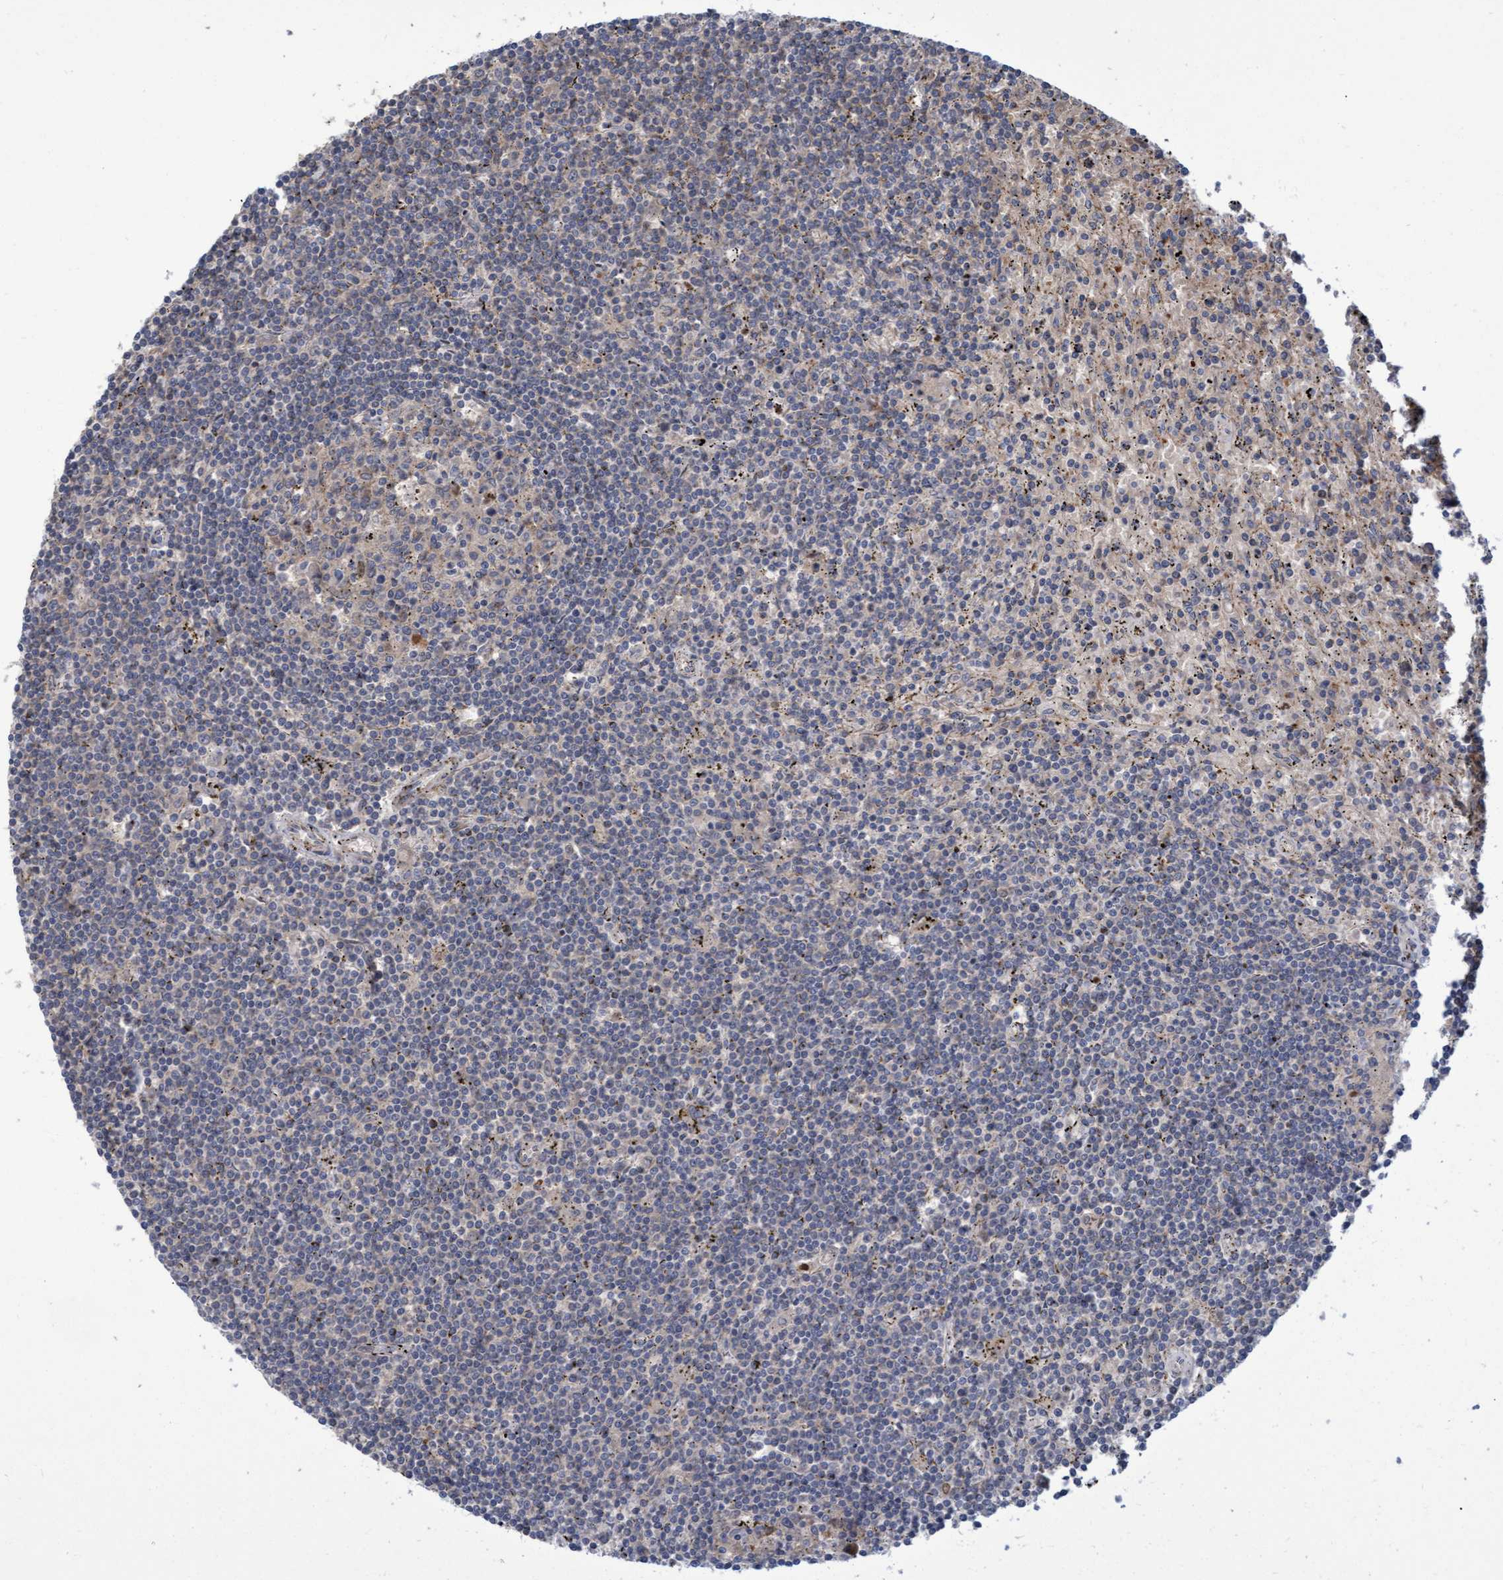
{"staining": {"intensity": "negative", "quantity": "none", "location": "none"}, "tissue": "lymphoma", "cell_type": "Tumor cells", "image_type": "cancer", "snomed": [{"axis": "morphology", "description": "Malignant lymphoma, non-Hodgkin's type, Low grade"}, {"axis": "topography", "description": "Spleen"}], "caption": "An immunohistochemistry histopathology image of low-grade malignant lymphoma, non-Hodgkin's type is shown. There is no staining in tumor cells of low-grade malignant lymphoma, non-Hodgkin's type.", "gene": "NAA15", "patient": {"sex": "male", "age": 76}}